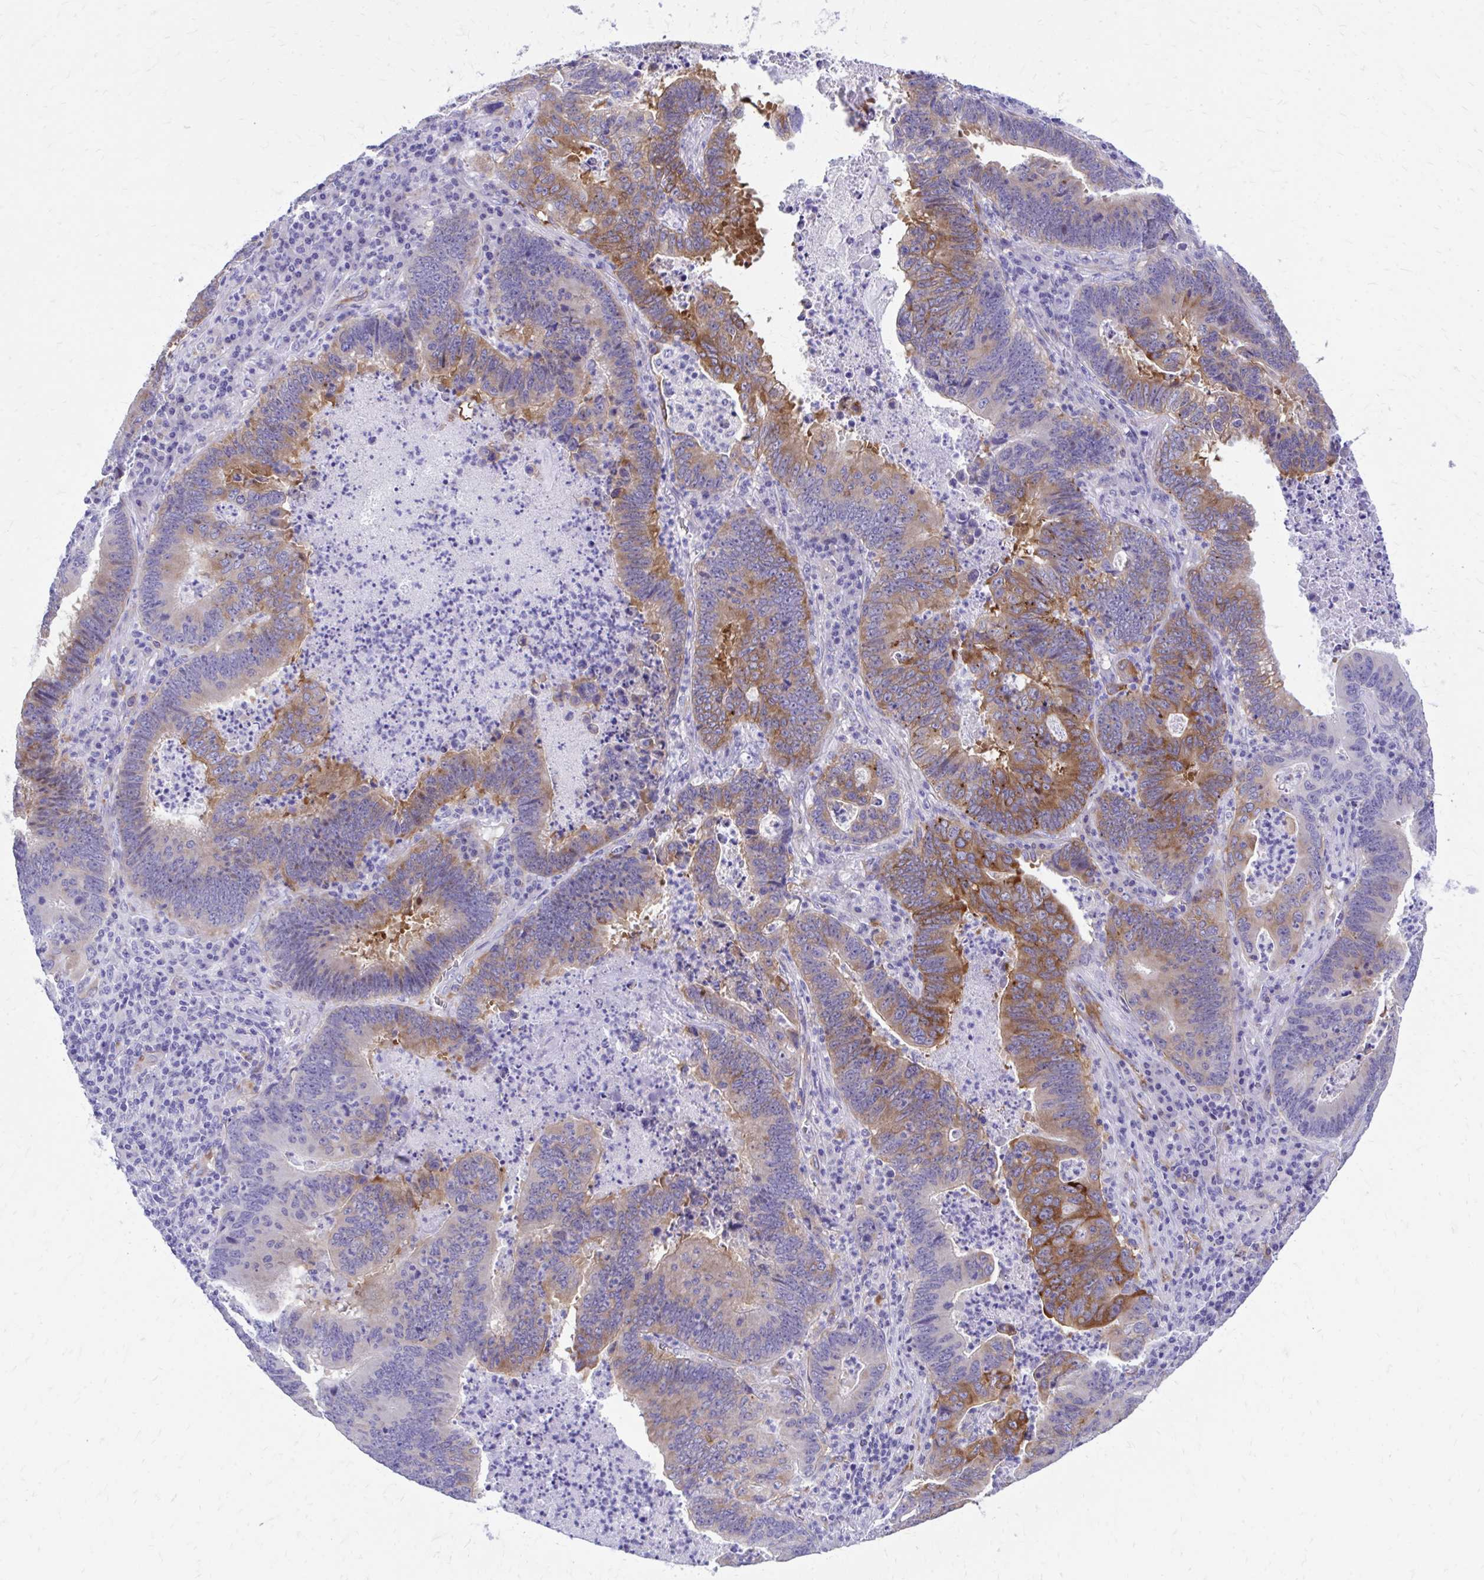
{"staining": {"intensity": "moderate", "quantity": "25%-75%", "location": "cytoplasmic/membranous"}, "tissue": "lung cancer", "cell_type": "Tumor cells", "image_type": "cancer", "snomed": [{"axis": "morphology", "description": "Aneuploidy"}, {"axis": "morphology", "description": "Adenocarcinoma, NOS"}, {"axis": "morphology", "description": "Adenocarcinoma primary or metastatic"}, {"axis": "topography", "description": "Lung"}], "caption": "Protein expression analysis of lung adenocarcinoma primary or metastatic shows moderate cytoplasmic/membranous staining in approximately 25%-75% of tumor cells.", "gene": "EPB41L1", "patient": {"sex": "female", "age": 75}}